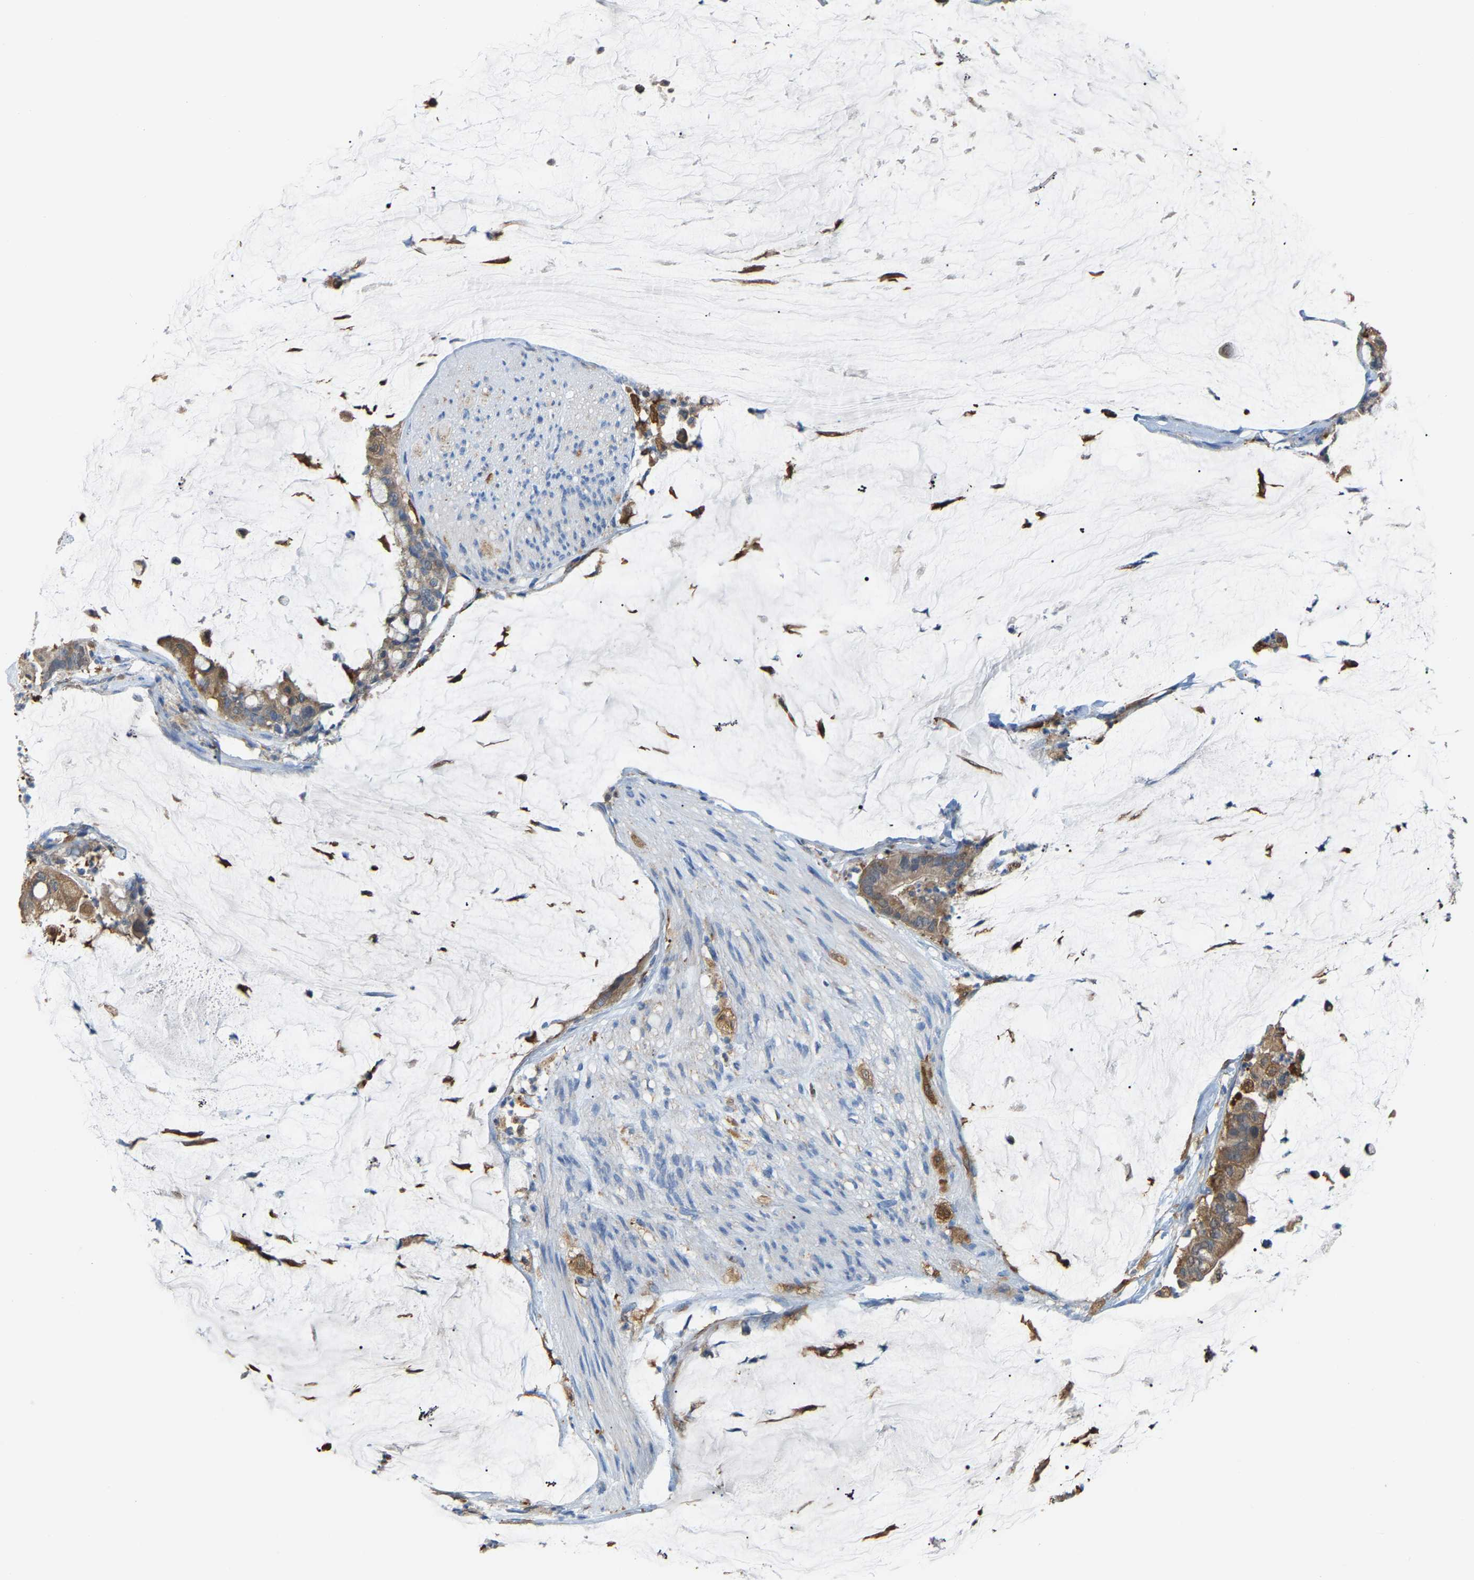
{"staining": {"intensity": "moderate", "quantity": ">75%", "location": "cytoplasmic/membranous"}, "tissue": "pancreatic cancer", "cell_type": "Tumor cells", "image_type": "cancer", "snomed": [{"axis": "morphology", "description": "Adenocarcinoma, NOS"}, {"axis": "topography", "description": "Pancreas"}], "caption": "Pancreatic cancer was stained to show a protein in brown. There is medium levels of moderate cytoplasmic/membranous staining in approximately >75% of tumor cells. The protein is shown in brown color, while the nuclei are stained blue.", "gene": "CROT", "patient": {"sex": "male", "age": 41}}